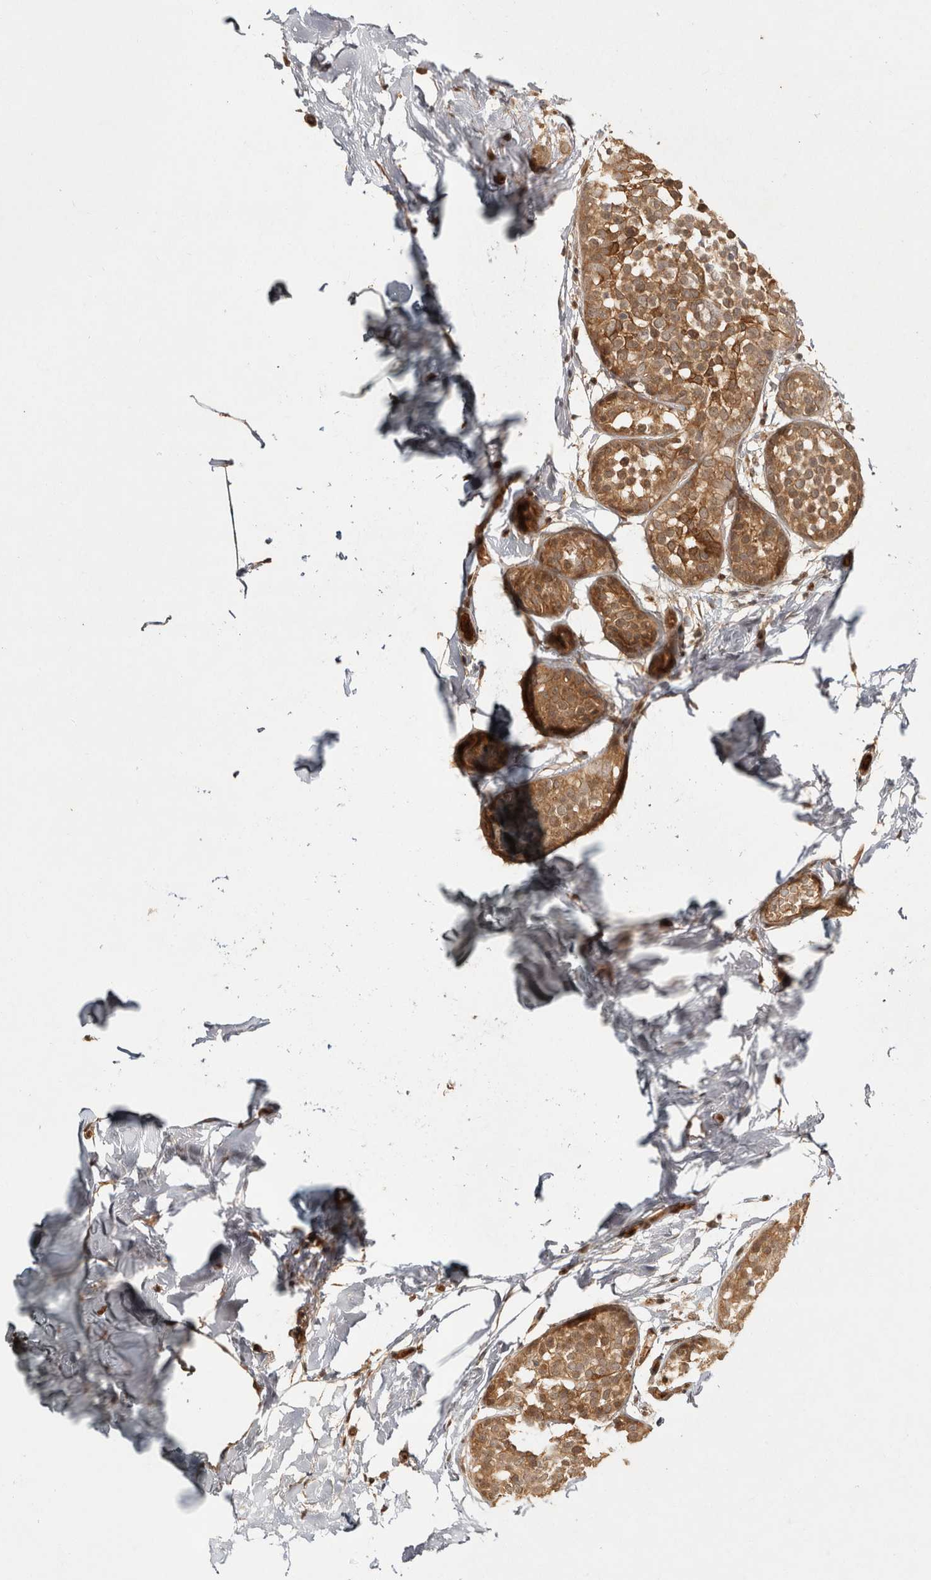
{"staining": {"intensity": "moderate", "quantity": ">75%", "location": "cytoplasmic/membranous"}, "tissue": "breast cancer", "cell_type": "Tumor cells", "image_type": "cancer", "snomed": [{"axis": "morphology", "description": "Duct carcinoma"}, {"axis": "topography", "description": "Breast"}], "caption": "Invasive ductal carcinoma (breast) stained with a protein marker reveals moderate staining in tumor cells.", "gene": "CAMSAP2", "patient": {"sex": "female", "age": 55}}